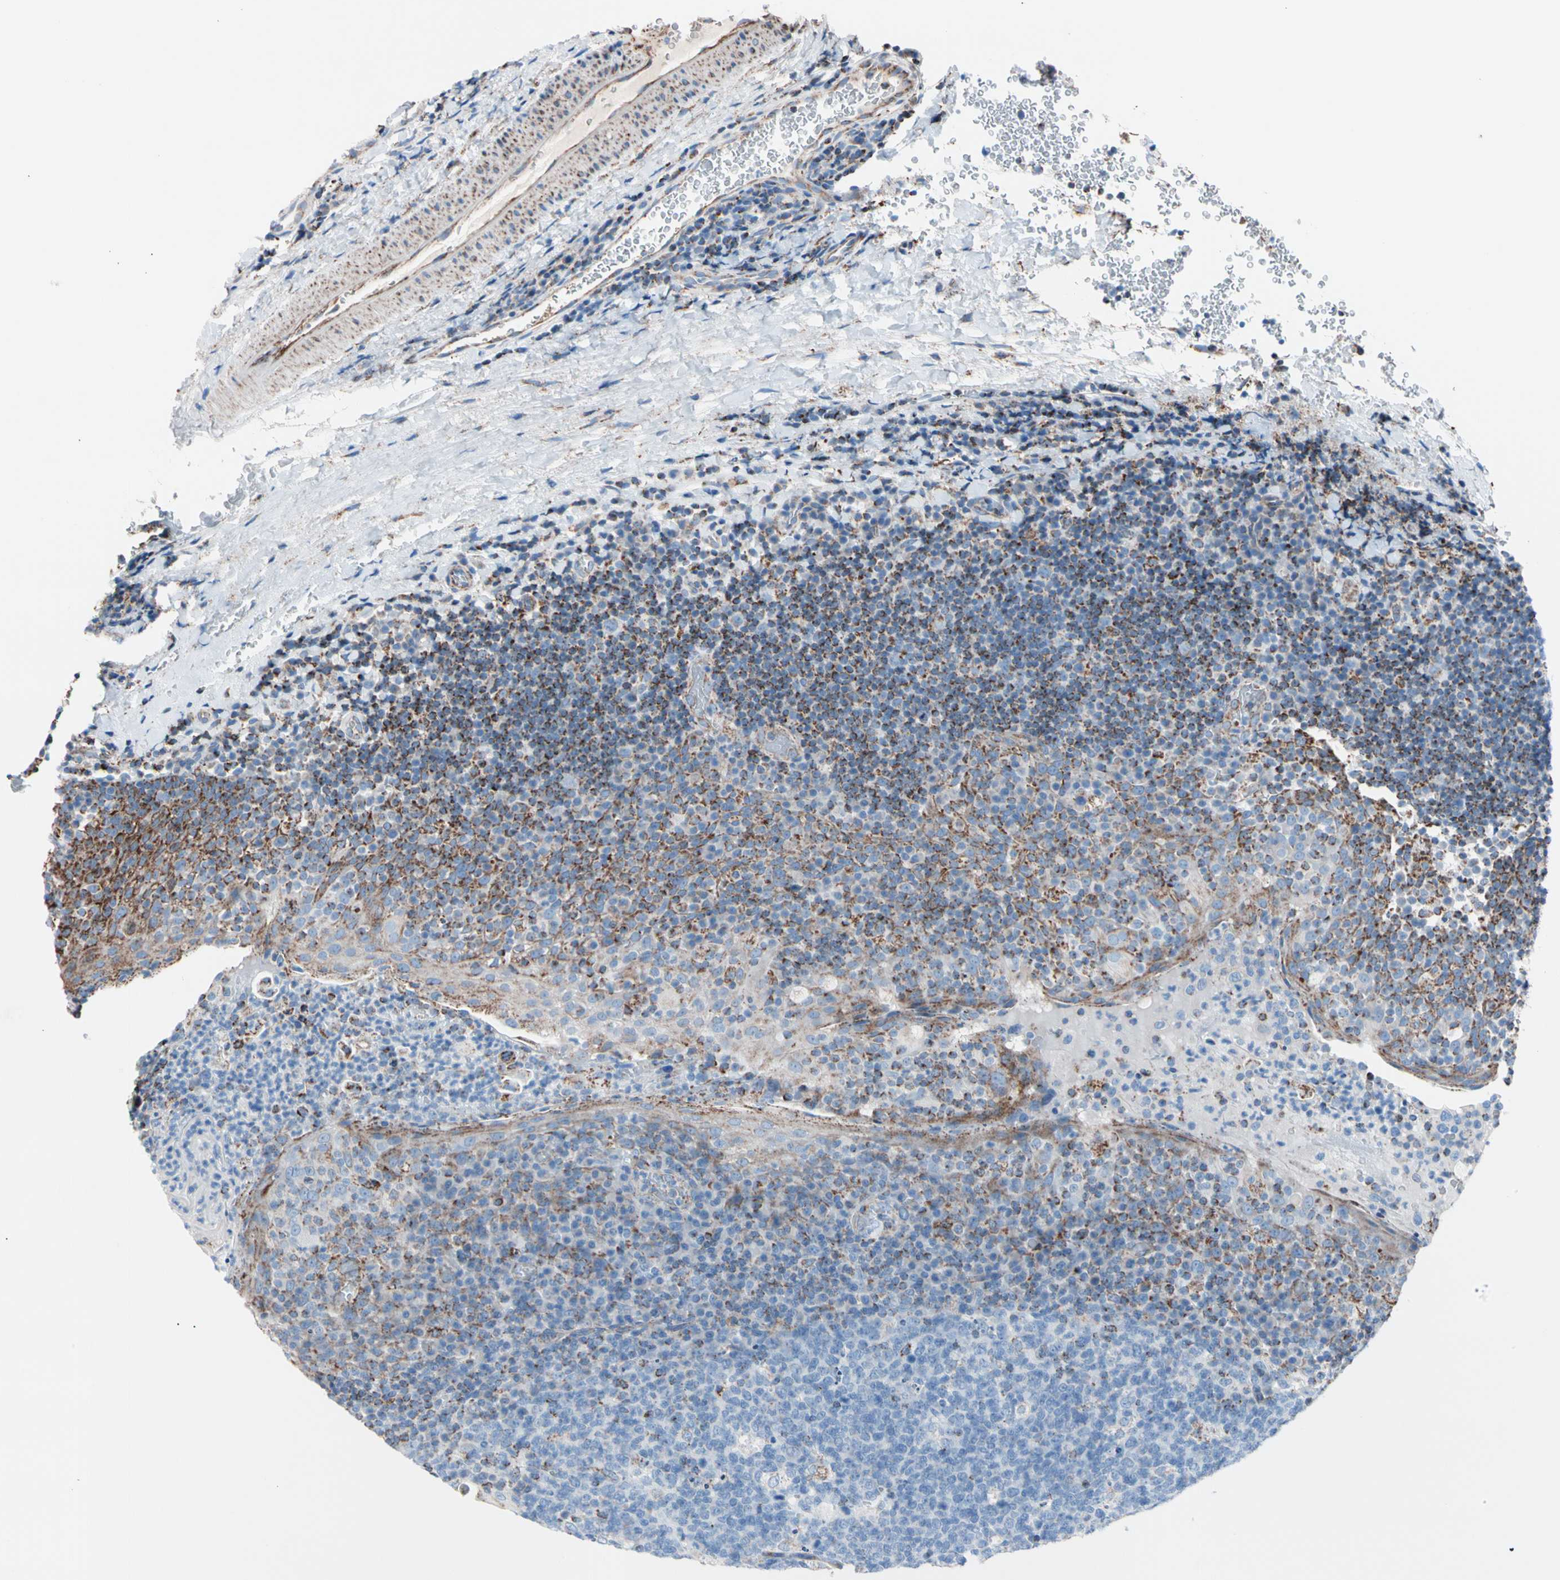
{"staining": {"intensity": "strong", "quantity": "<25%", "location": "cytoplasmic/membranous"}, "tissue": "tonsil", "cell_type": "Germinal center cells", "image_type": "normal", "snomed": [{"axis": "morphology", "description": "Normal tissue, NOS"}, {"axis": "topography", "description": "Tonsil"}], "caption": "The micrograph reveals immunohistochemical staining of unremarkable tonsil. There is strong cytoplasmic/membranous positivity is present in approximately <25% of germinal center cells. Ihc stains the protein in brown and the nuclei are stained blue.", "gene": "HK1", "patient": {"sex": "male", "age": 17}}